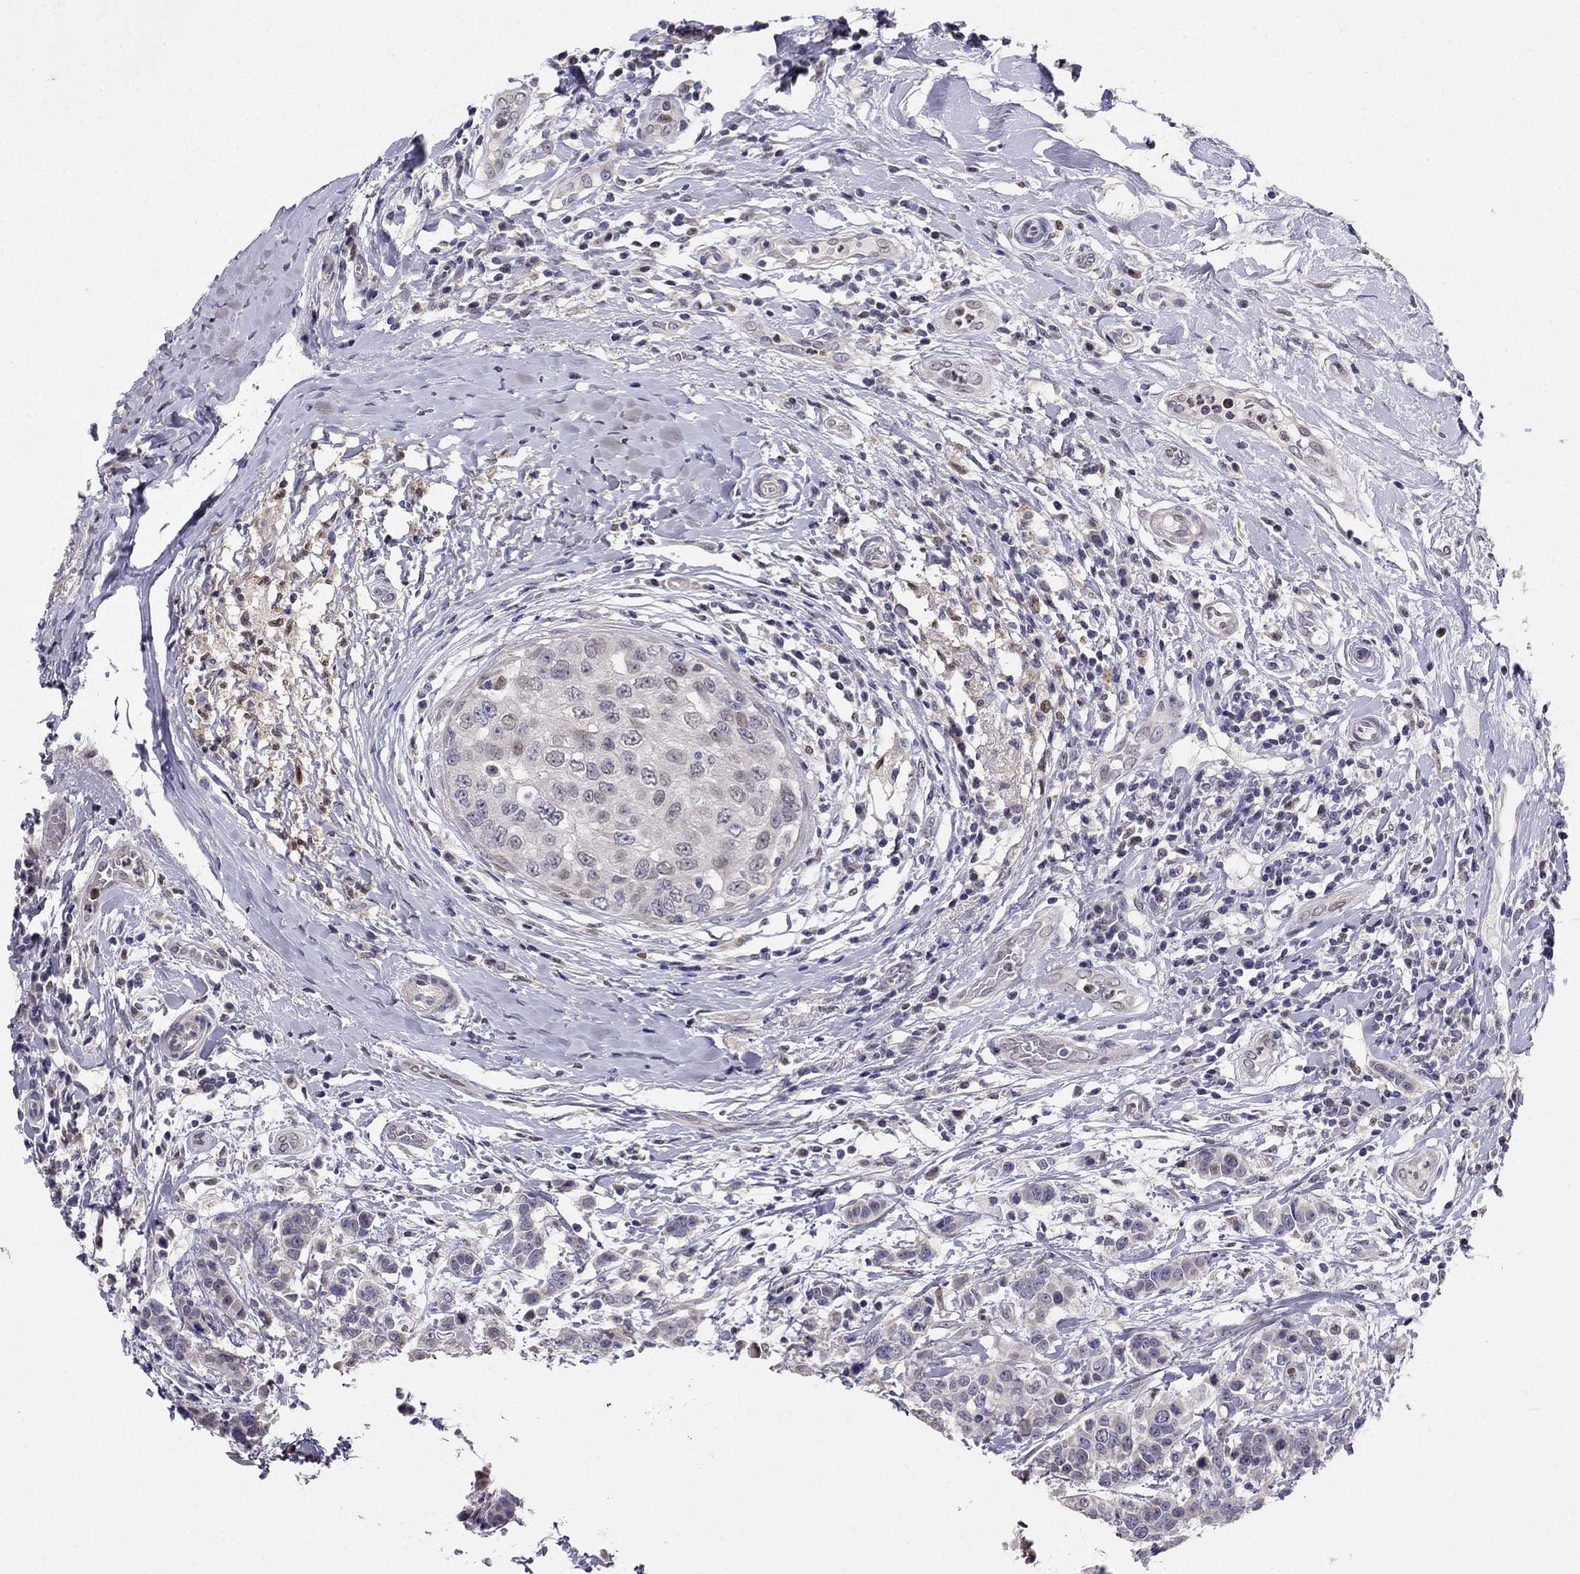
{"staining": {"intensity": "weak", "quantity": ">75%", "location": "cytoplasmic/membranous"}, "tissue": "breast cancer", "cell_type": "Tumor cells", "image_type": "cancer", "snomed": [{"axis": "morphology", "description": "Duct carcinoma"}, {"axis": "topography", "description": "Breast"}], "caption": "Breast invasive ductal carcinoma stained with a protein marker exhibits weak staining in tumor cells.", "gene": "LRRC39", "patient": {"sex": "female", "age": 27}}